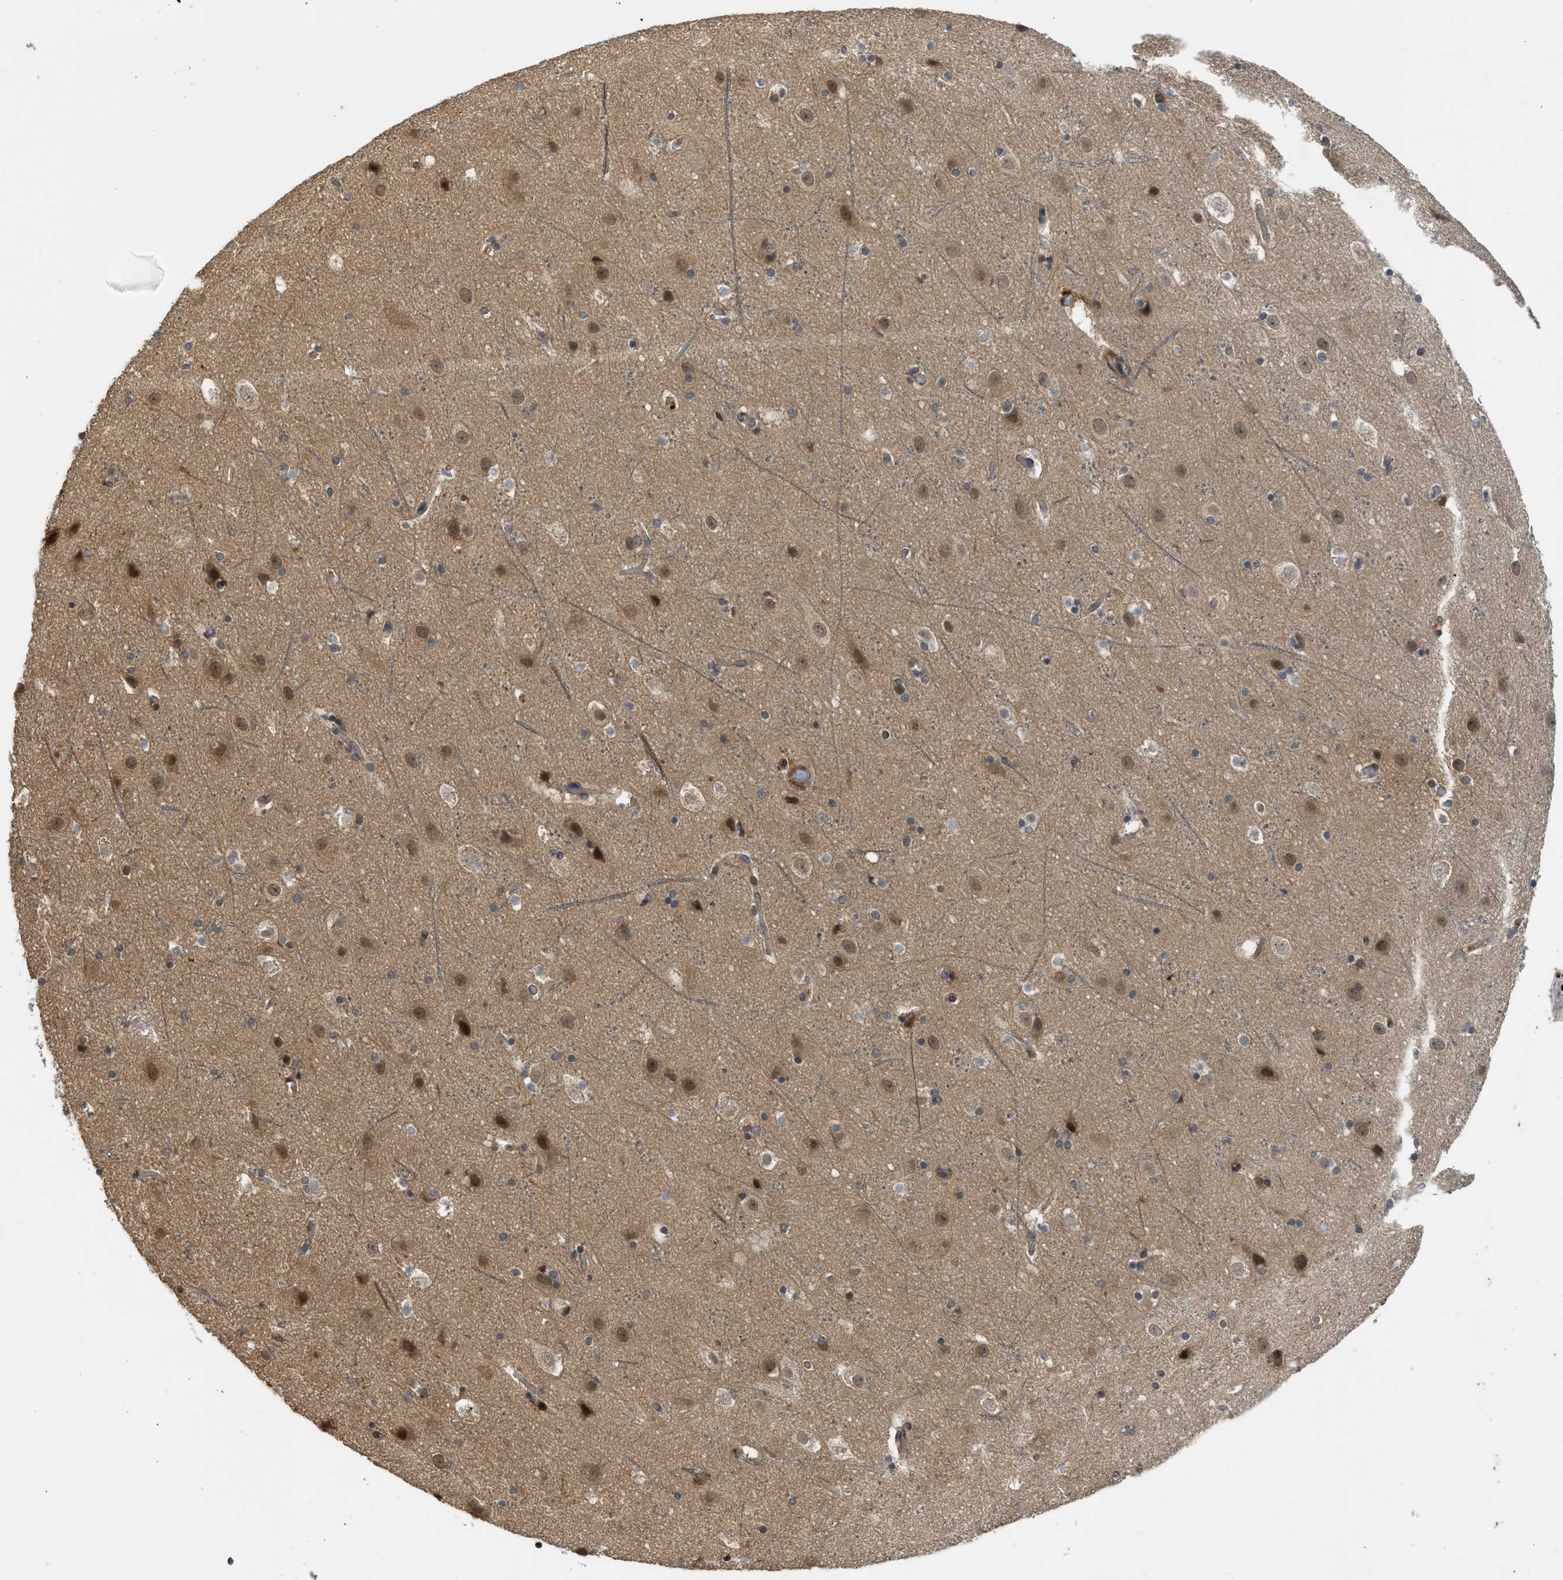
{"staining": {"intensity": "negative", "quantity": "none", "location": "none"}, "tissue": "cerebral cortex", "cell_type": "Endothelial cells", "image_type": "normal", "snomed": [{"axis": "morphology", "description": "Normal tissue, NOS"}, {"axis": "topography", "description": "Cerebral cortex"}], "caption": "This is a micrograph of IHC staining of normal cerebral cortex, which shows no staining in endothelial cells. (DAB immunohistochemistry, high magnification).", "gene": "ADCY8", "patient": {"sex": "male", "age": 45}}